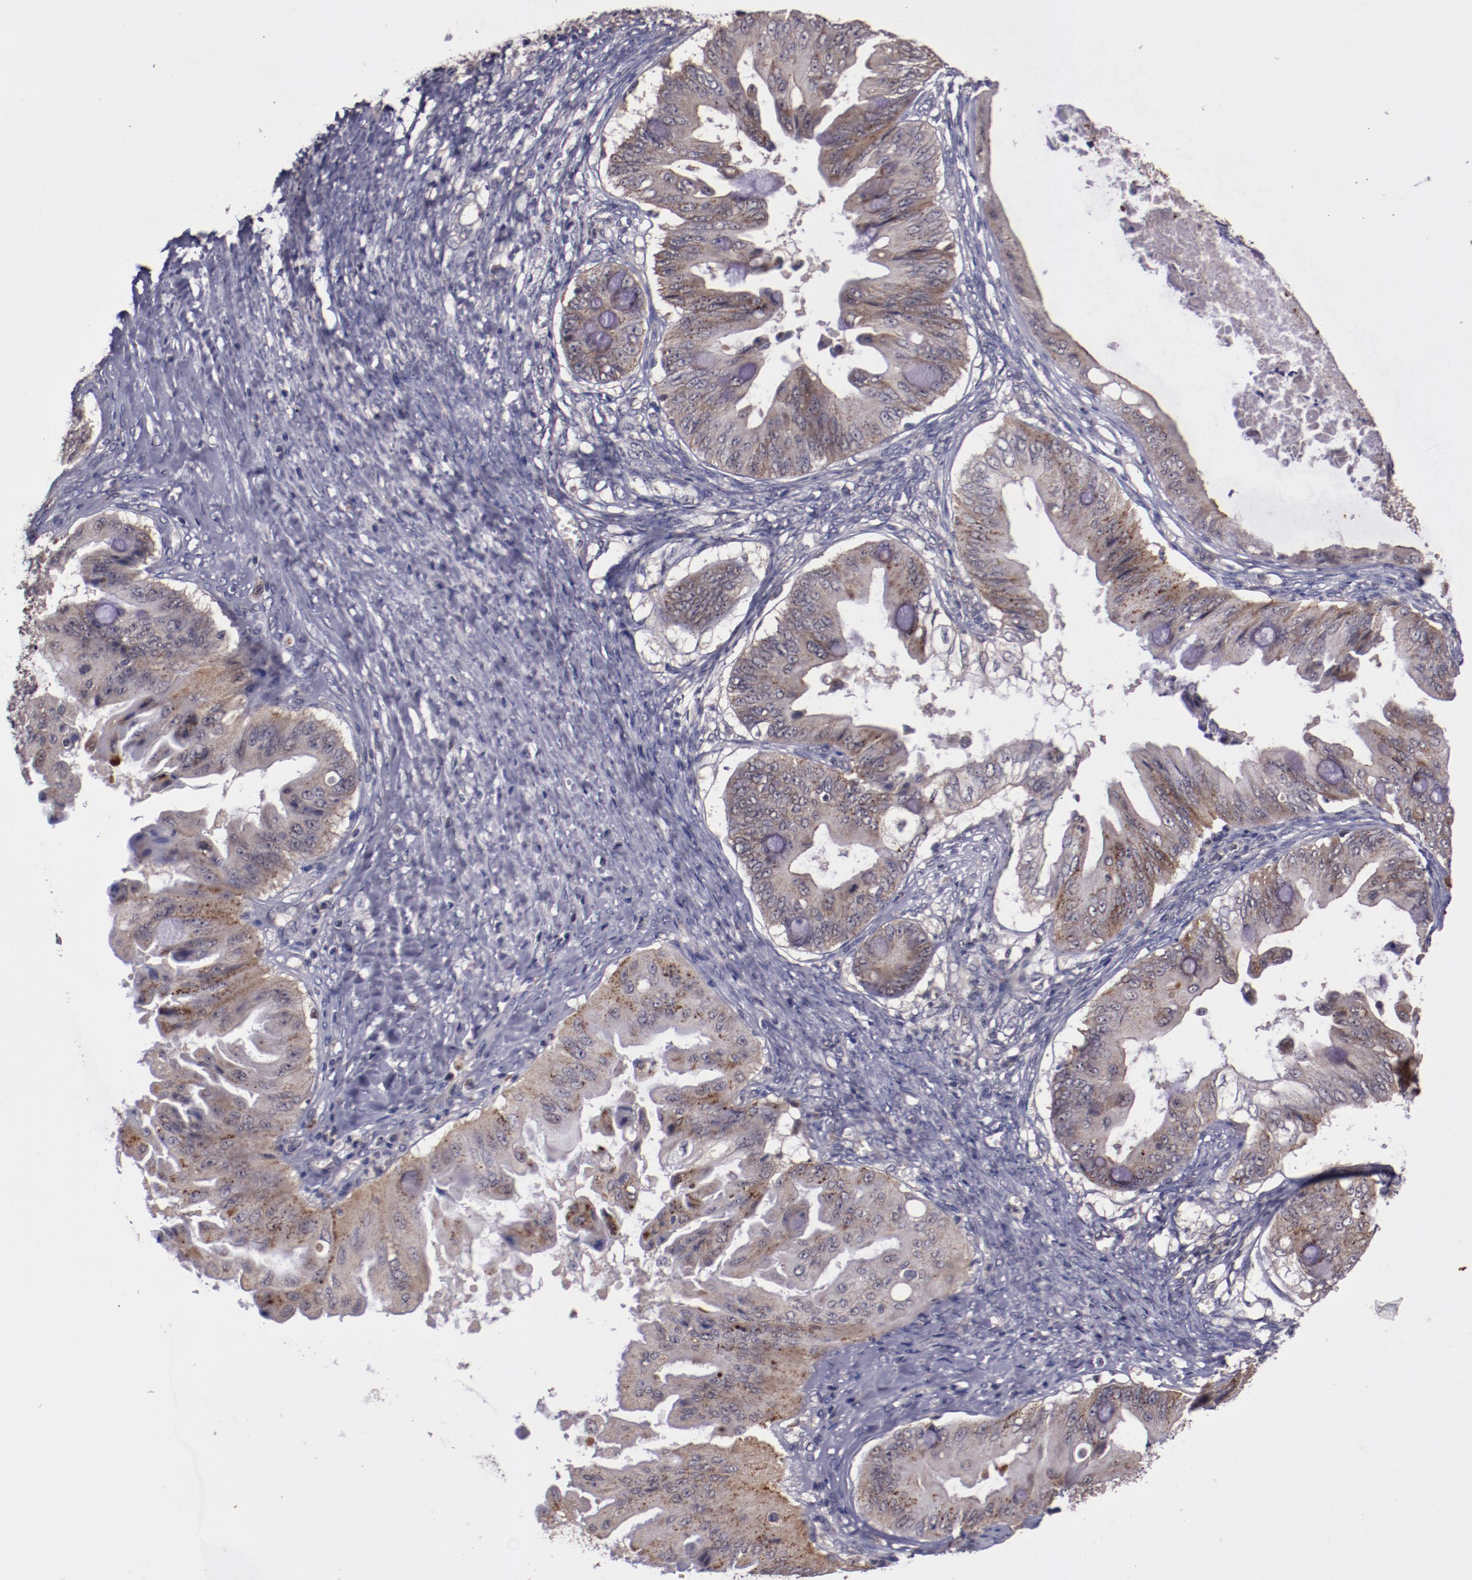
{"staining": {"intensity": "weak", "quantity": ">75%", "location": "cytoplasmic/membranous"}, "tissue": "ovarian cancer", "cell_type": "Tumor cells", "image_type": "cancer", "snomed": [{"axis": "morphology", "description": "Cystadenocarcinoma, mucinous, NOS"}, {"axis": "topography", "description": "Ovary"}], "caption": "Immunohistochemistry micrograph of neoplastic tissue: ovarian mucinous cystadenocarcinoma stained using IHC reveals low levels of weak protein expression localized specifically in the cytoplasmic/membranous of tumor cells, appearing as a cytoplasmic/membranous brown color.", "gene": "FTSJ1", "patient": {"sex": "female", "age": 37}}